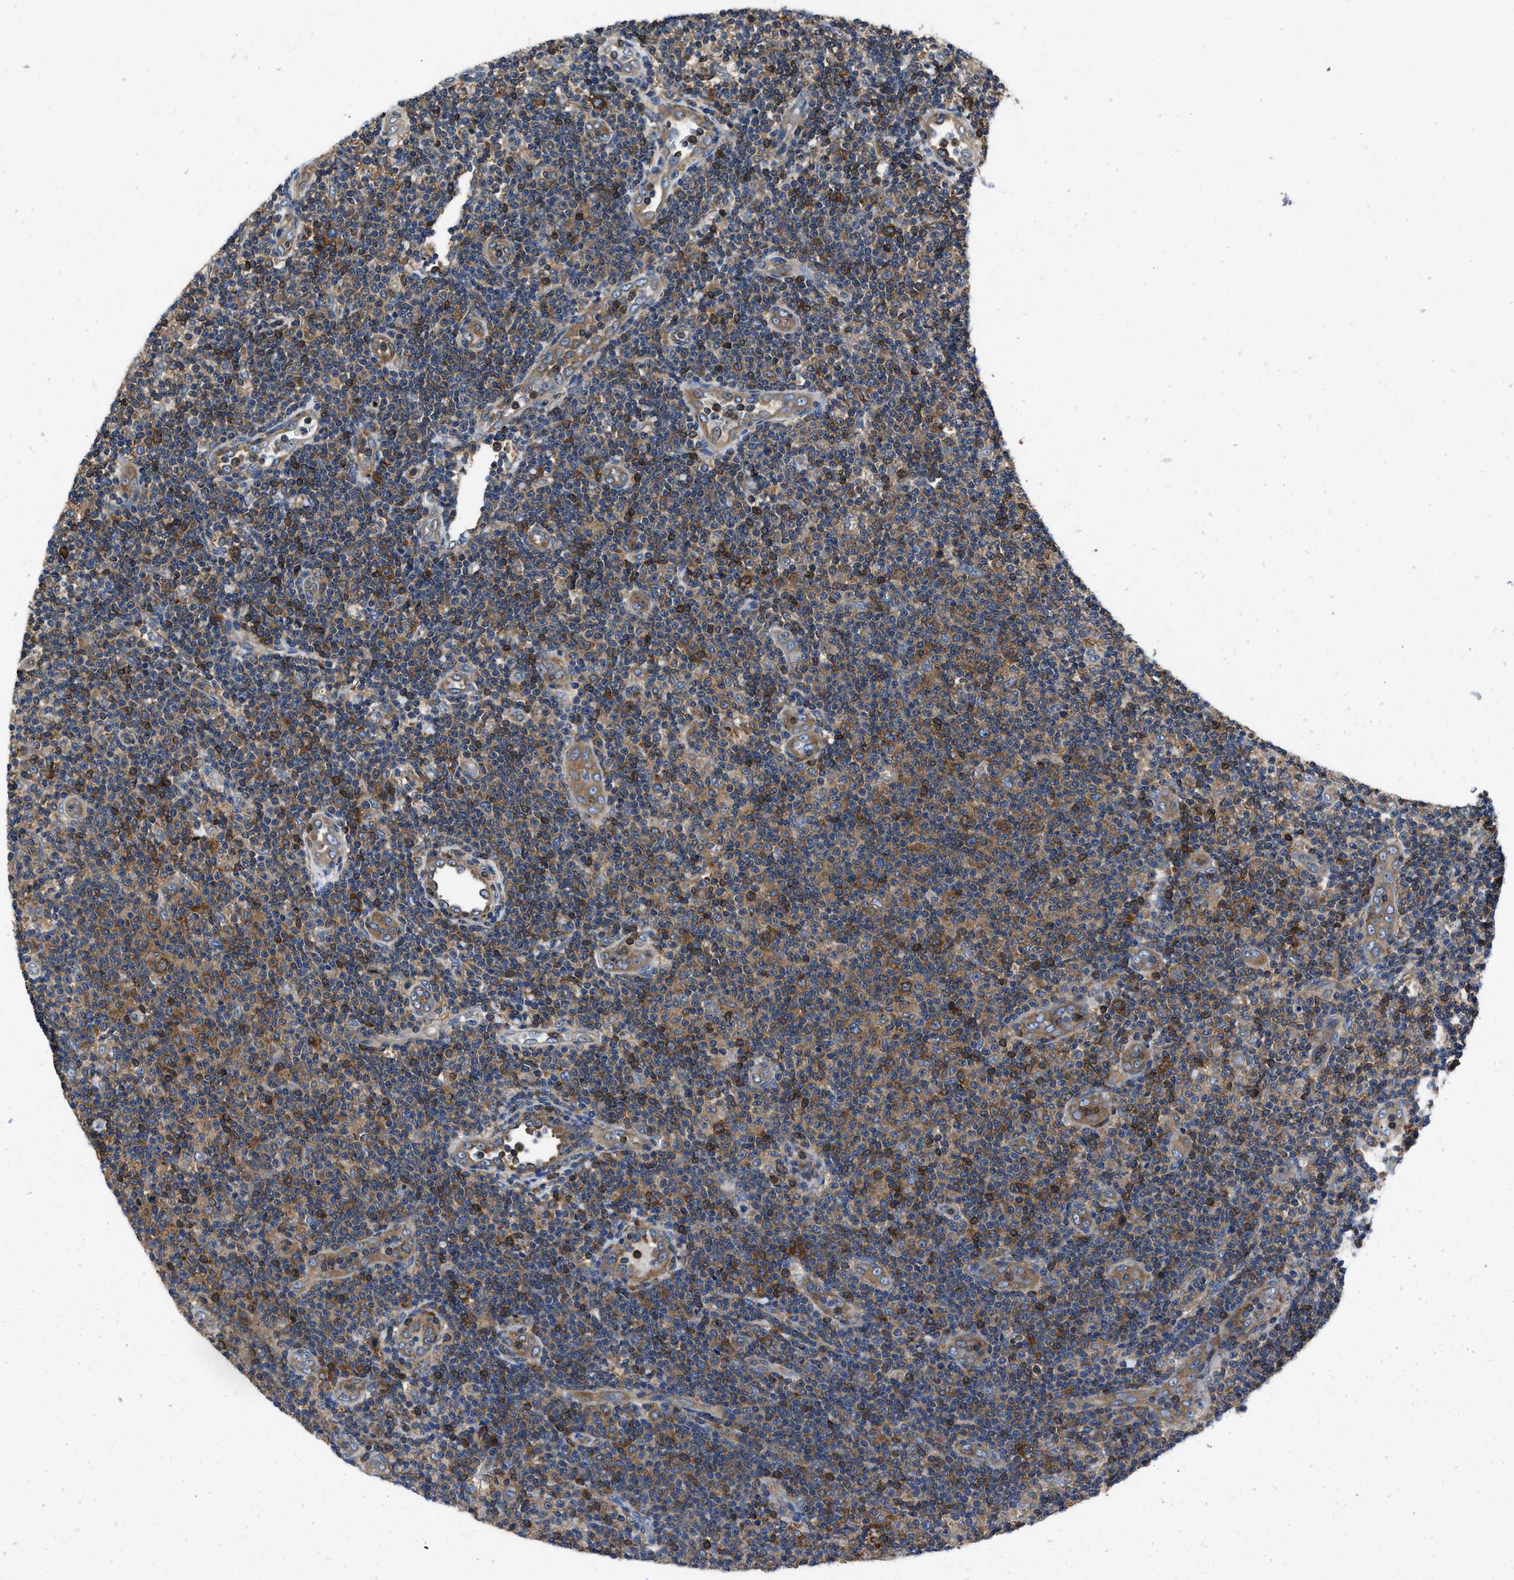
{"staining": {"intensity": "moderate", "quantity": ">75%", "location": "cytoplasmic/membranous"}, "tissue": "lymphoma", "cell_type": "Tumor cells", "image_type": "cancer", "snomed": [{"axis": "morphology", "description": "Malignant lymphoma, non-Hodgkin's type, Low grade"}, {"axis": "topography", "description": "Lymph node"}], "caption": "Protein expression by immunohistochemistry displays moderate cytoplasmic/membranous staining in about >75% of tumor cells in lymphoma.", "gene": "YARS1", "patient": {"sex": "male", "age": 83}}